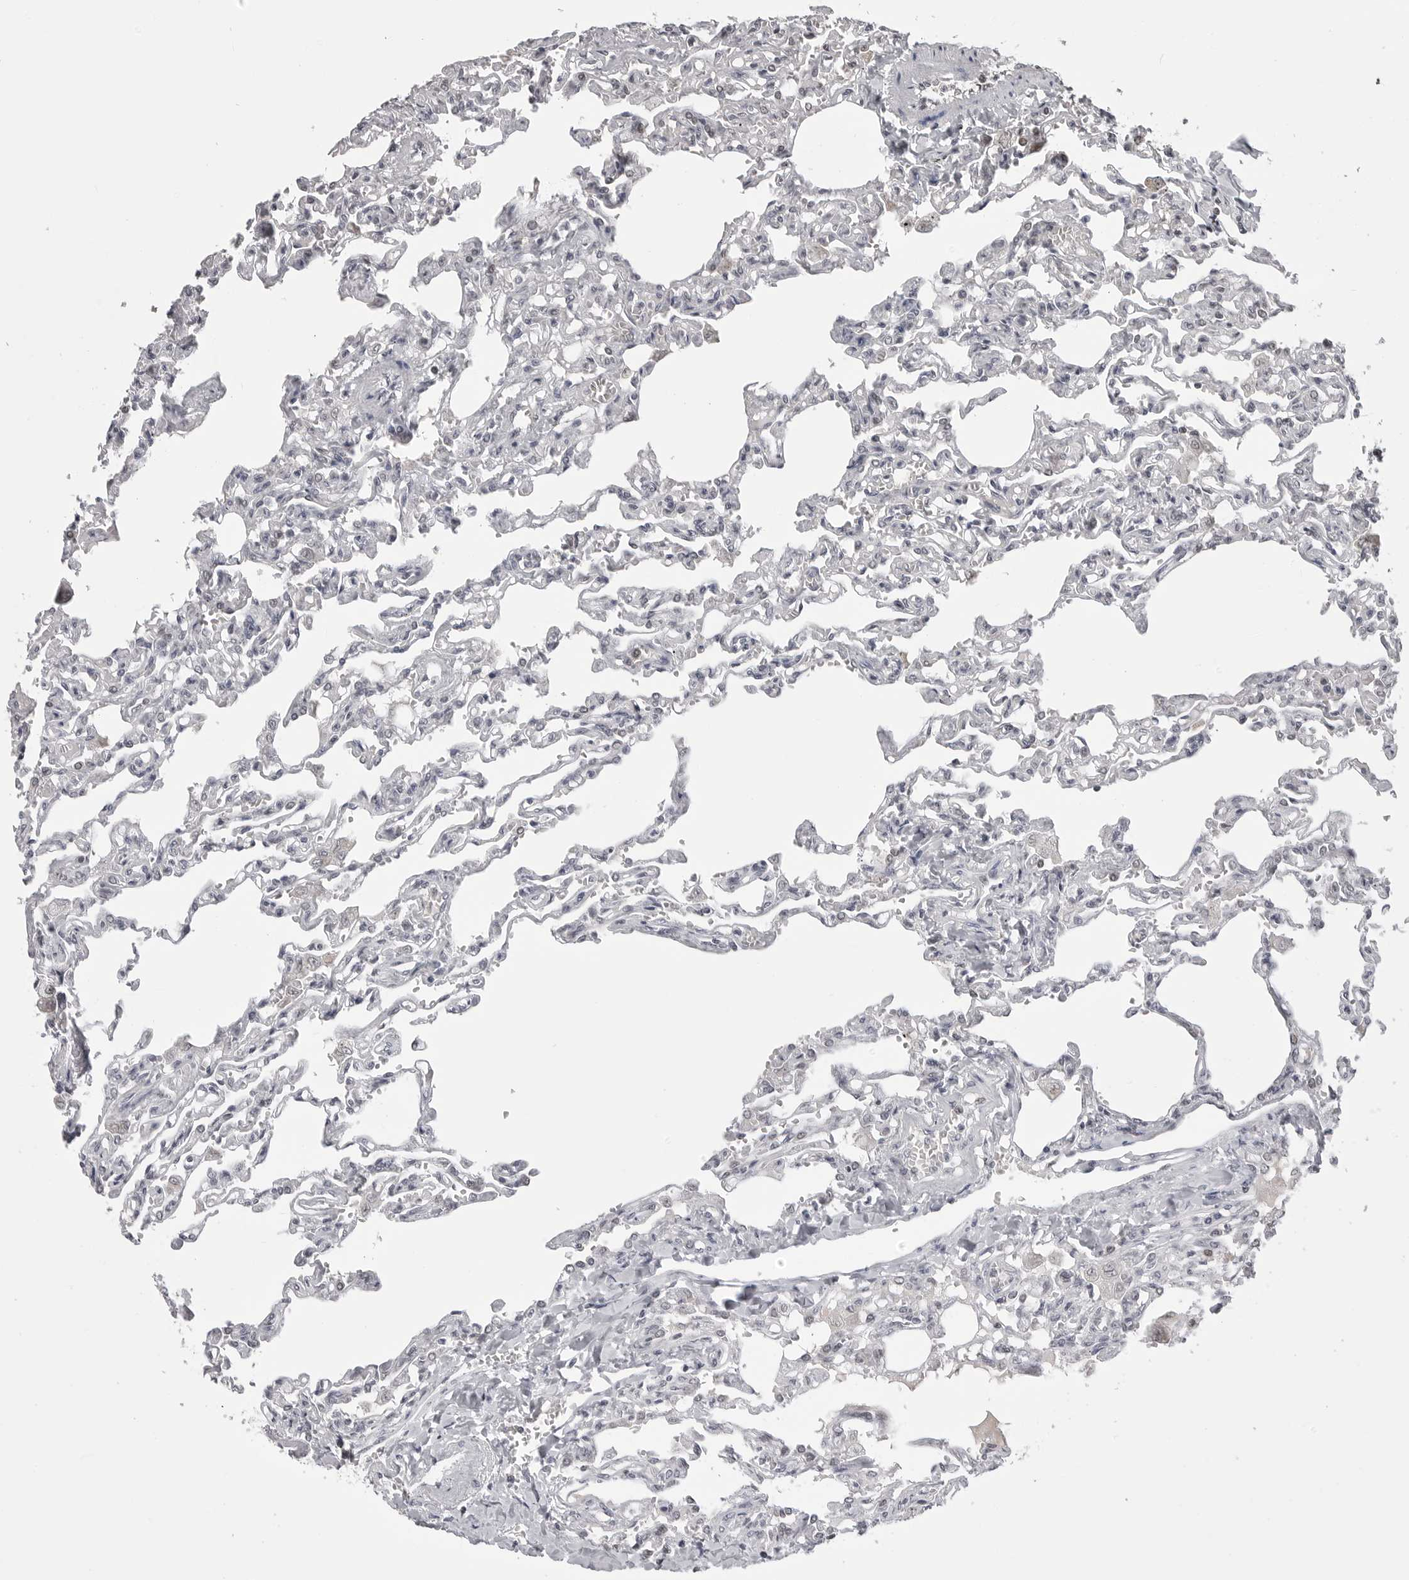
{"staining": {"intensity": "moderate", "quantity": "<25%", "location": "nuclear"}, "tissue": "lung", "cell_type": "Alveolar cells", "image_type": "normal", "snomed": [{"axis": "morphology", "description": "Normal tissue, NOS"}, {"axis": "topography", "description": "Lung"}], "caption": "Protein analysis of benign lung displays moderate nuclear expression in approximately <25% of alveolar cells.", "gene": "PHF3", "patient": {"sex": "male", "age": 21}}